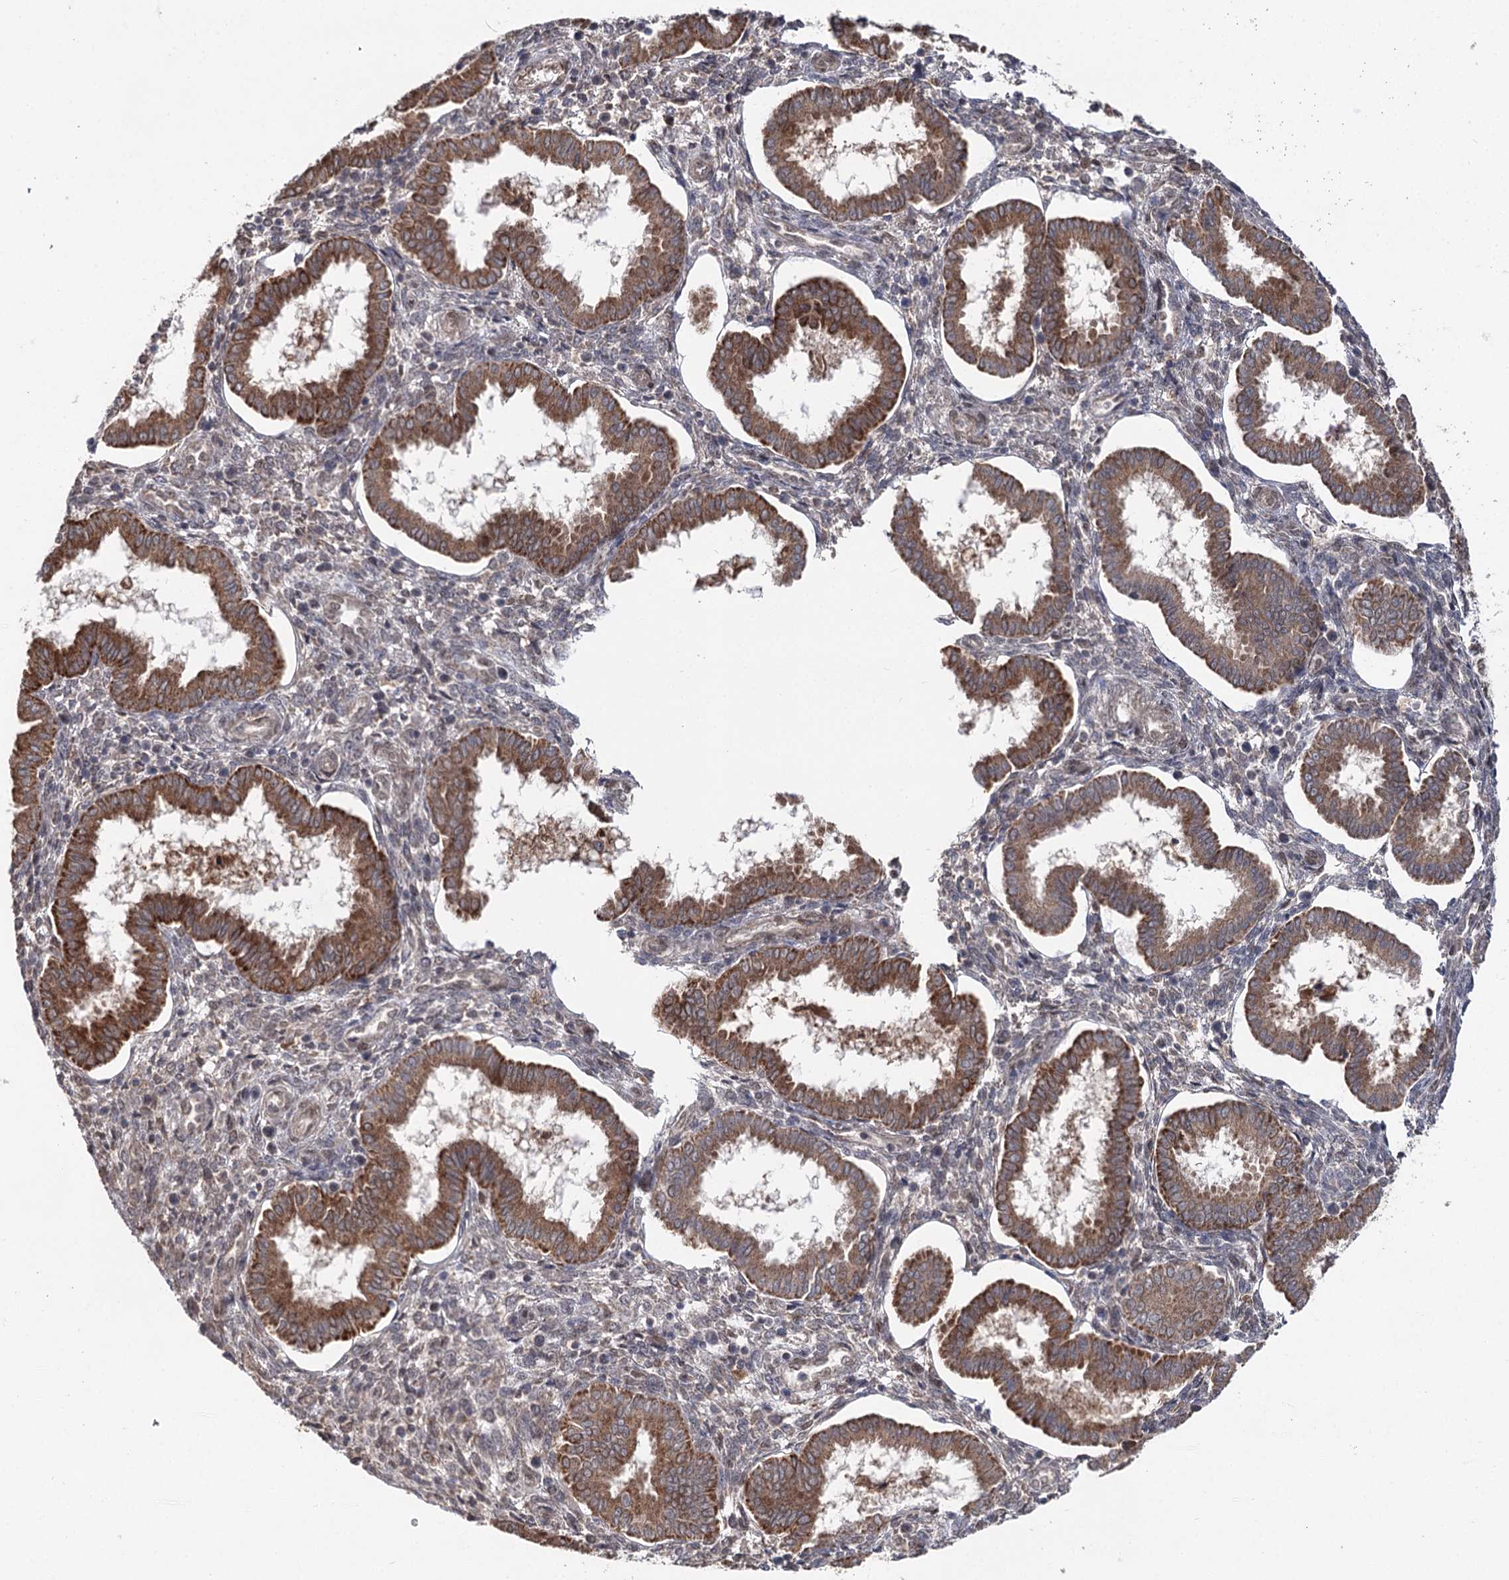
{"staining": {"intensity": "negative", "quantity": "none", "location": "none"}, "tissue": "endometrium", "cell_type": "Cells in endometrial stroma", "image_type": "normal", "snomed": [{"axis": "morphology", "description": "Normal tissue, NOS"}, {"axis": "topography", "description": "Endometrium"}], "caption": "The photomicrograph demonstrates no significant staining in cells in endometrial stroma of endometrium.", "gene": "MSANTD2", "patient": {"sex": "female", "age": 24}}